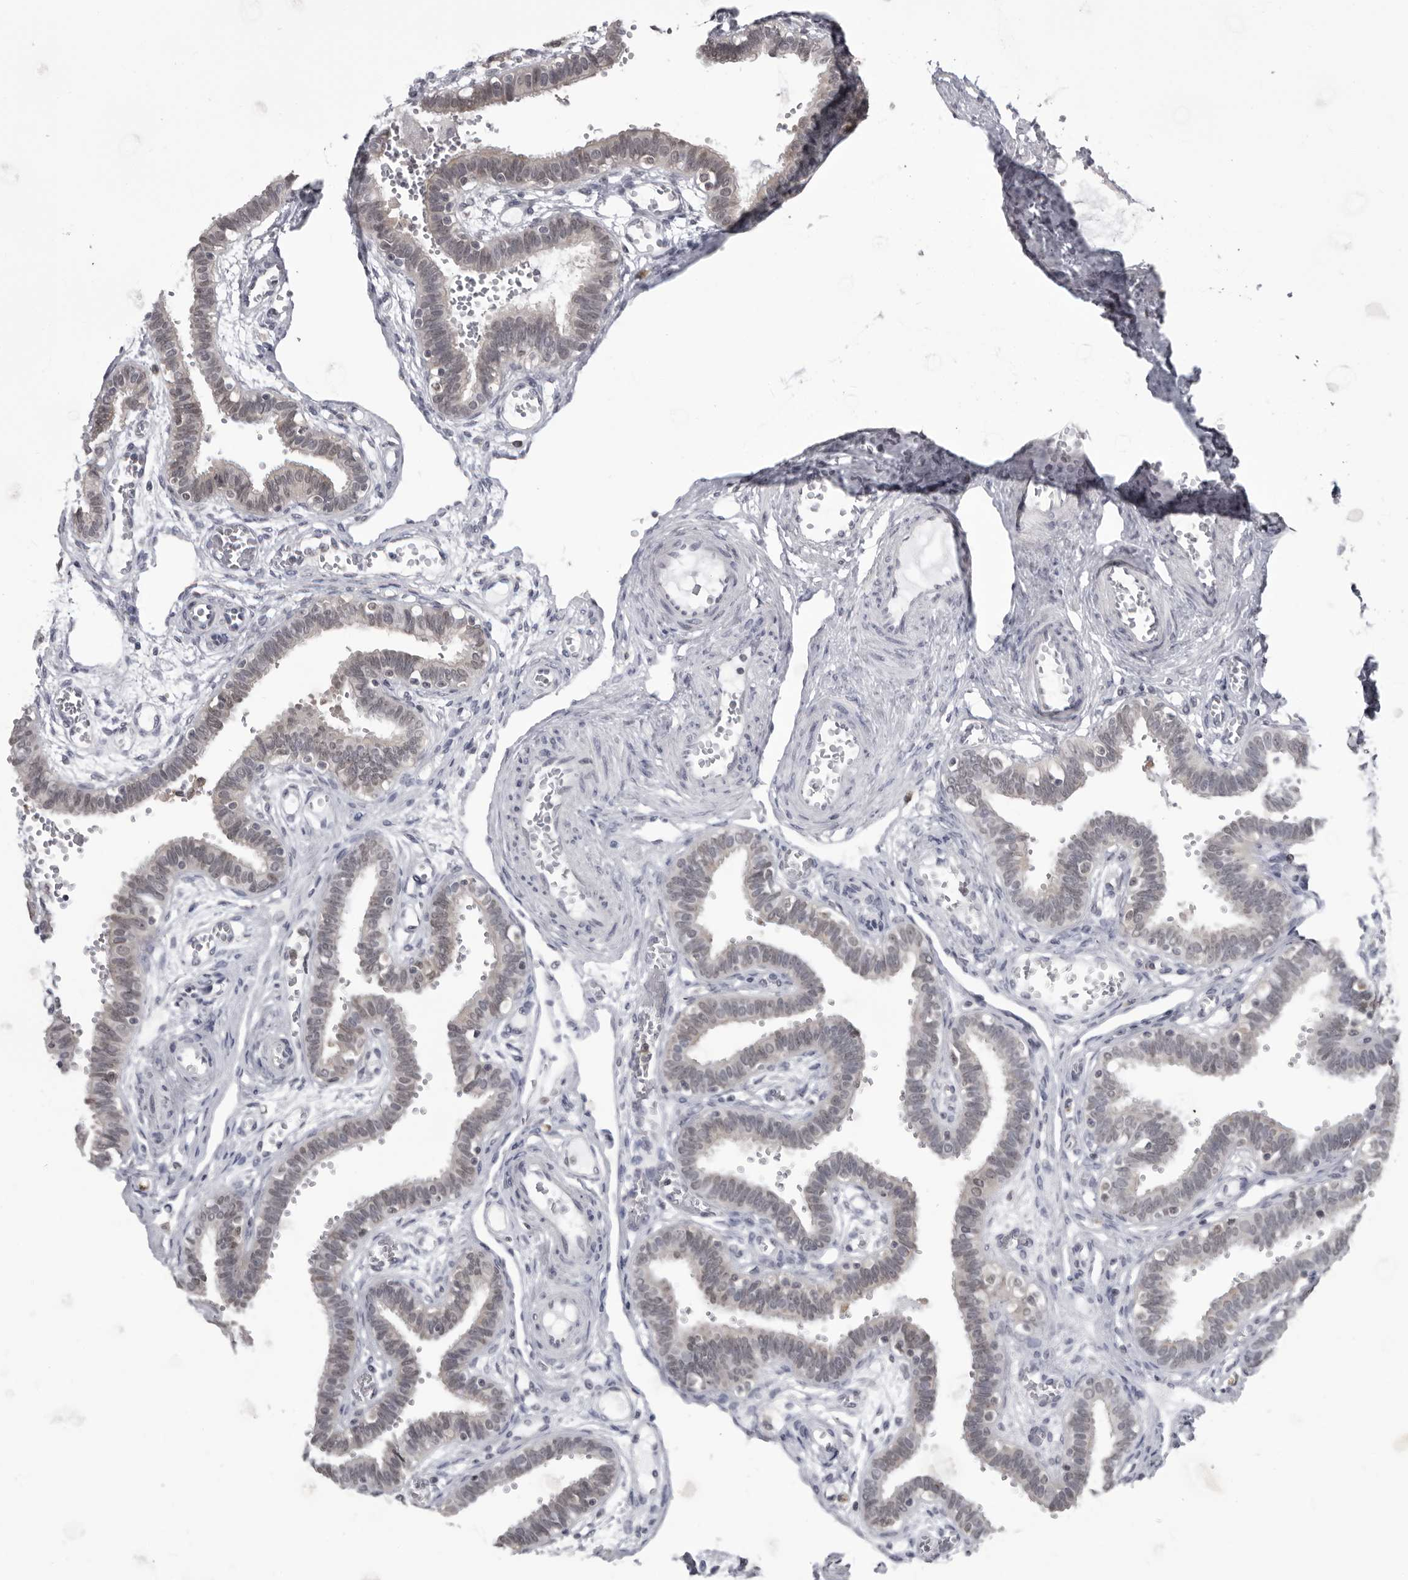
{"staining": {"intensity": "negative", "quantity": "none", "location": "none"}, "tissue": "fallopian tube", "cell_type": "Glandular cells", "image_type": "normal", "snomed": [{"axis": "morphology", "description": "Normal tissue, NOS"}, {"axis": "topography", "description": "Fallopian tube"}, {"axis": "topography", "description": "Placenta"}], "caption": "This is a micrograph of immunohistochemistry (IHC) staining of normal fallopian tube, which shows no expression in glandular cells. (DAB immunohistochemistry (IHC) with hematoxylin counter stain).", "gene": "PDCL3", "patient": {"sex": "female", "age": 32}}